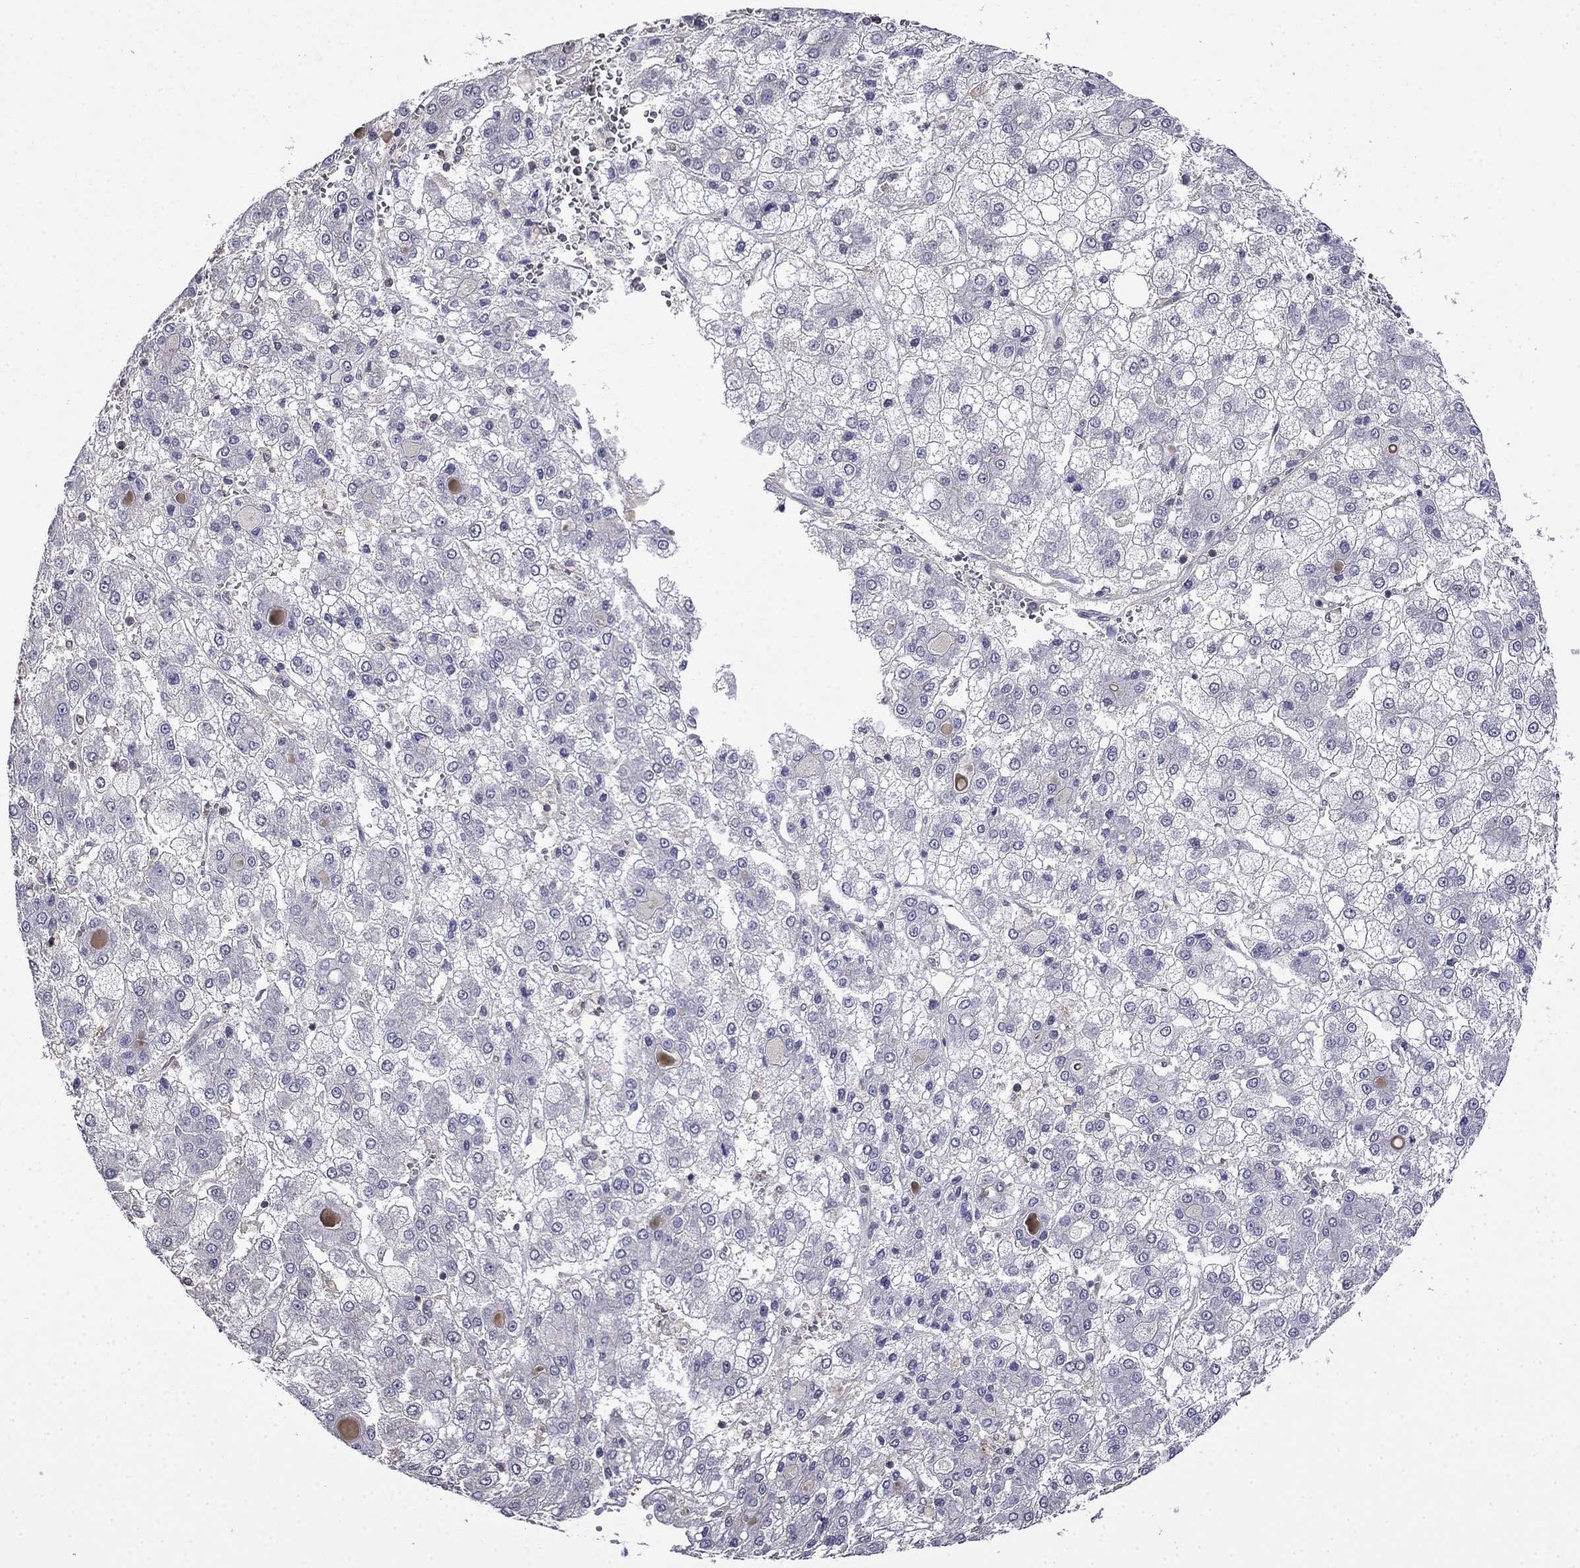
{"staining": {"intensity": "negative", "quantity": "none", "location": "none"}, "tissue": "liver cancer", "cell_type": "Tumor cells", "image_type": "cancer", "snomed": [{"axis": "morphology", "description": "Carcinoma, Hepatocellular, NOS"}, {"axis": "topography", "description": "Liver"}], "caption": "There is no significant positivity in tumor cells of liver hepatocellular carcinoma. (IHC, brightfield microscopy, high magnification).", "gene": "GUCA1B", "patient": {"sex": "male", "age": 73}}